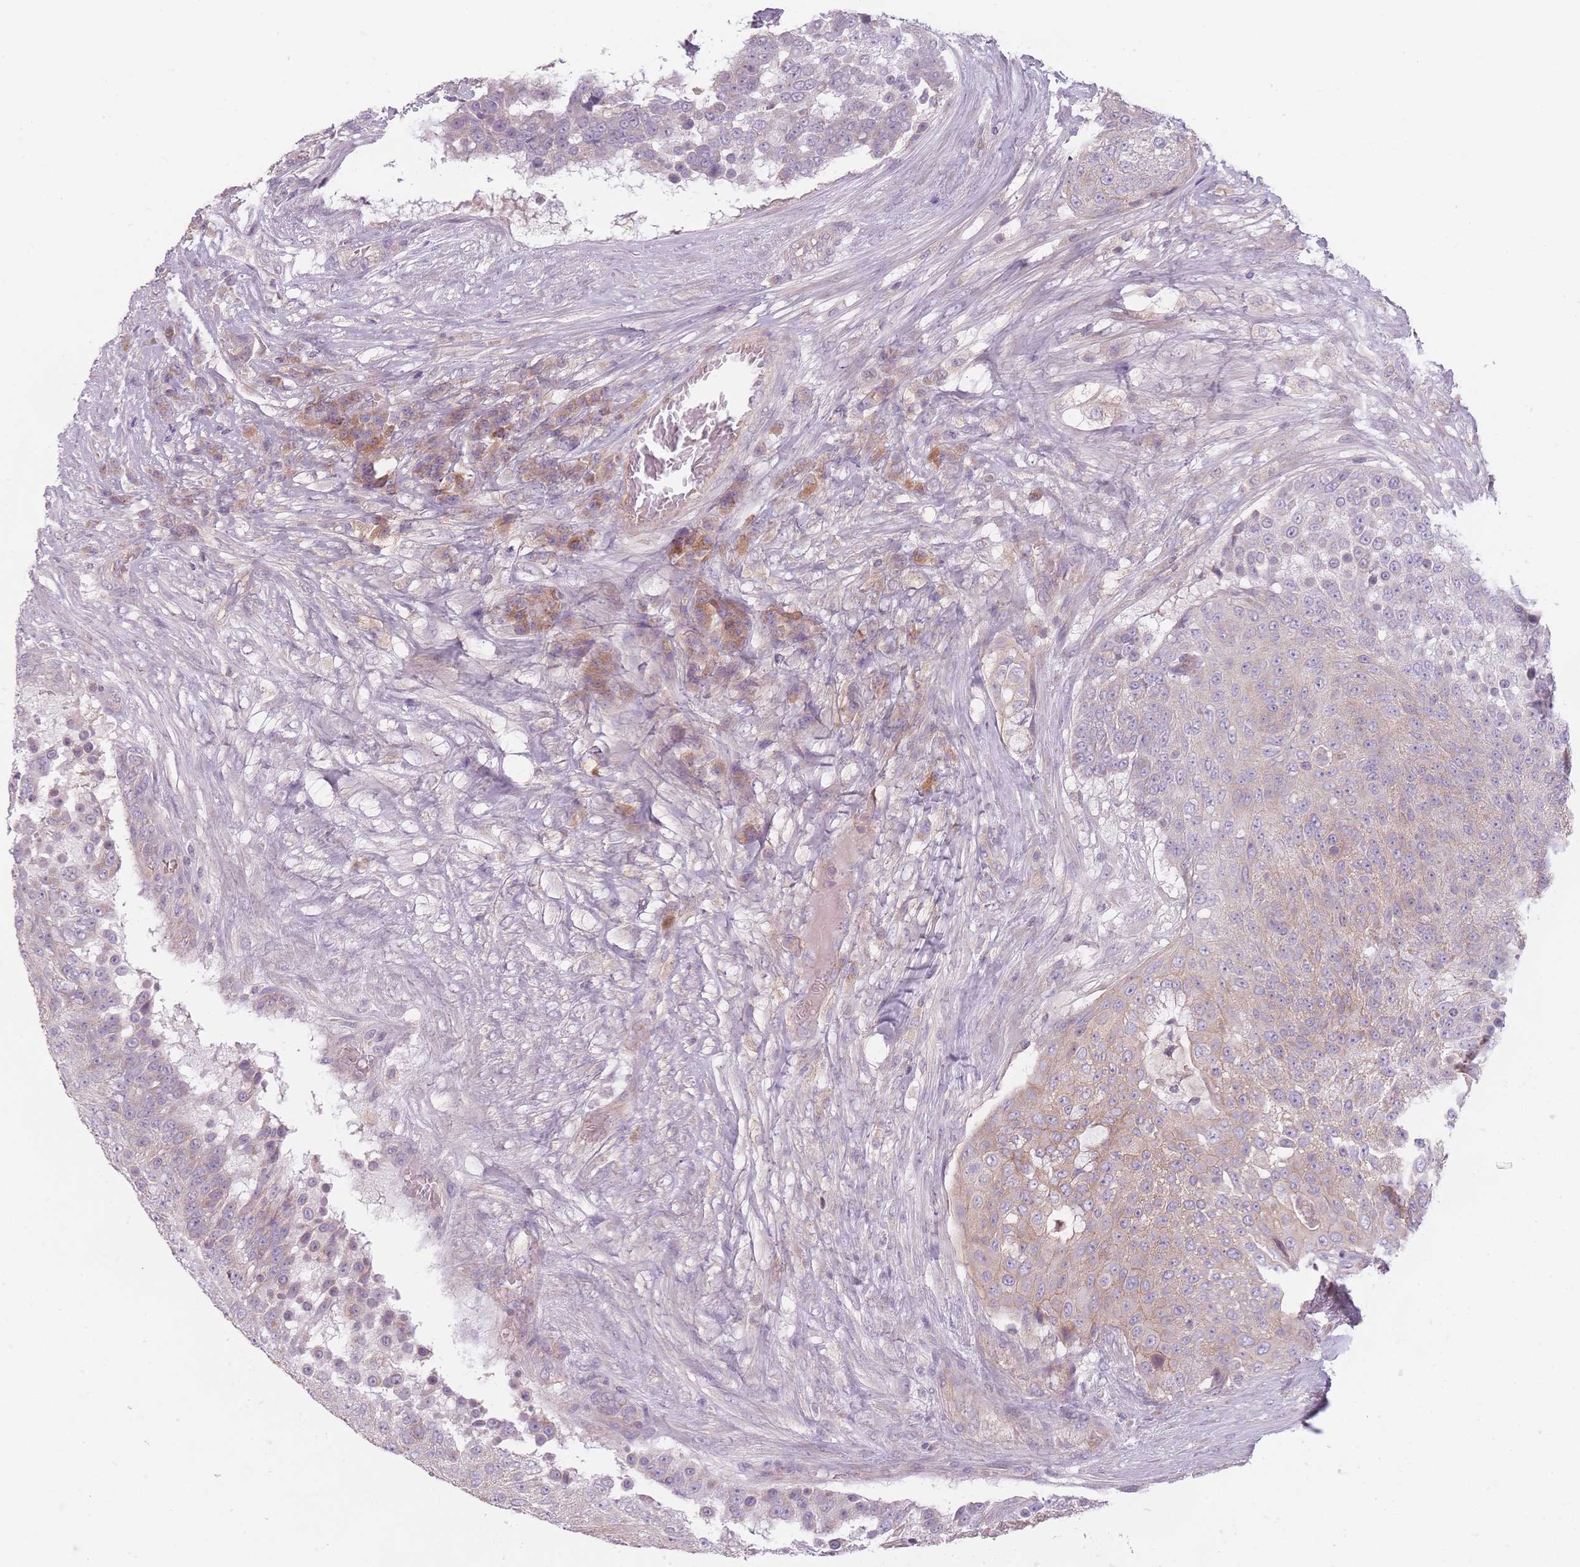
{"staining": {"intensity": "weak", "quantity": "<25%", "location": "cytoplasmic/membranous"}, "tissue": "urothelial cancer", "cell_type": "Tumor cells", "image_type": "cancer", "snomed": [{"axis": "morphology", "description": "Urothelial carcinoma, High grade"}, {"axis": "topography", "description": "Urinary bladder"}], "caption": "Urothelial cancer was stained to show a protein in brown. There is no significant staining in tumor cells.", "gene": "NT5DC2", "patient": {"sex": "female", "age": 63}}